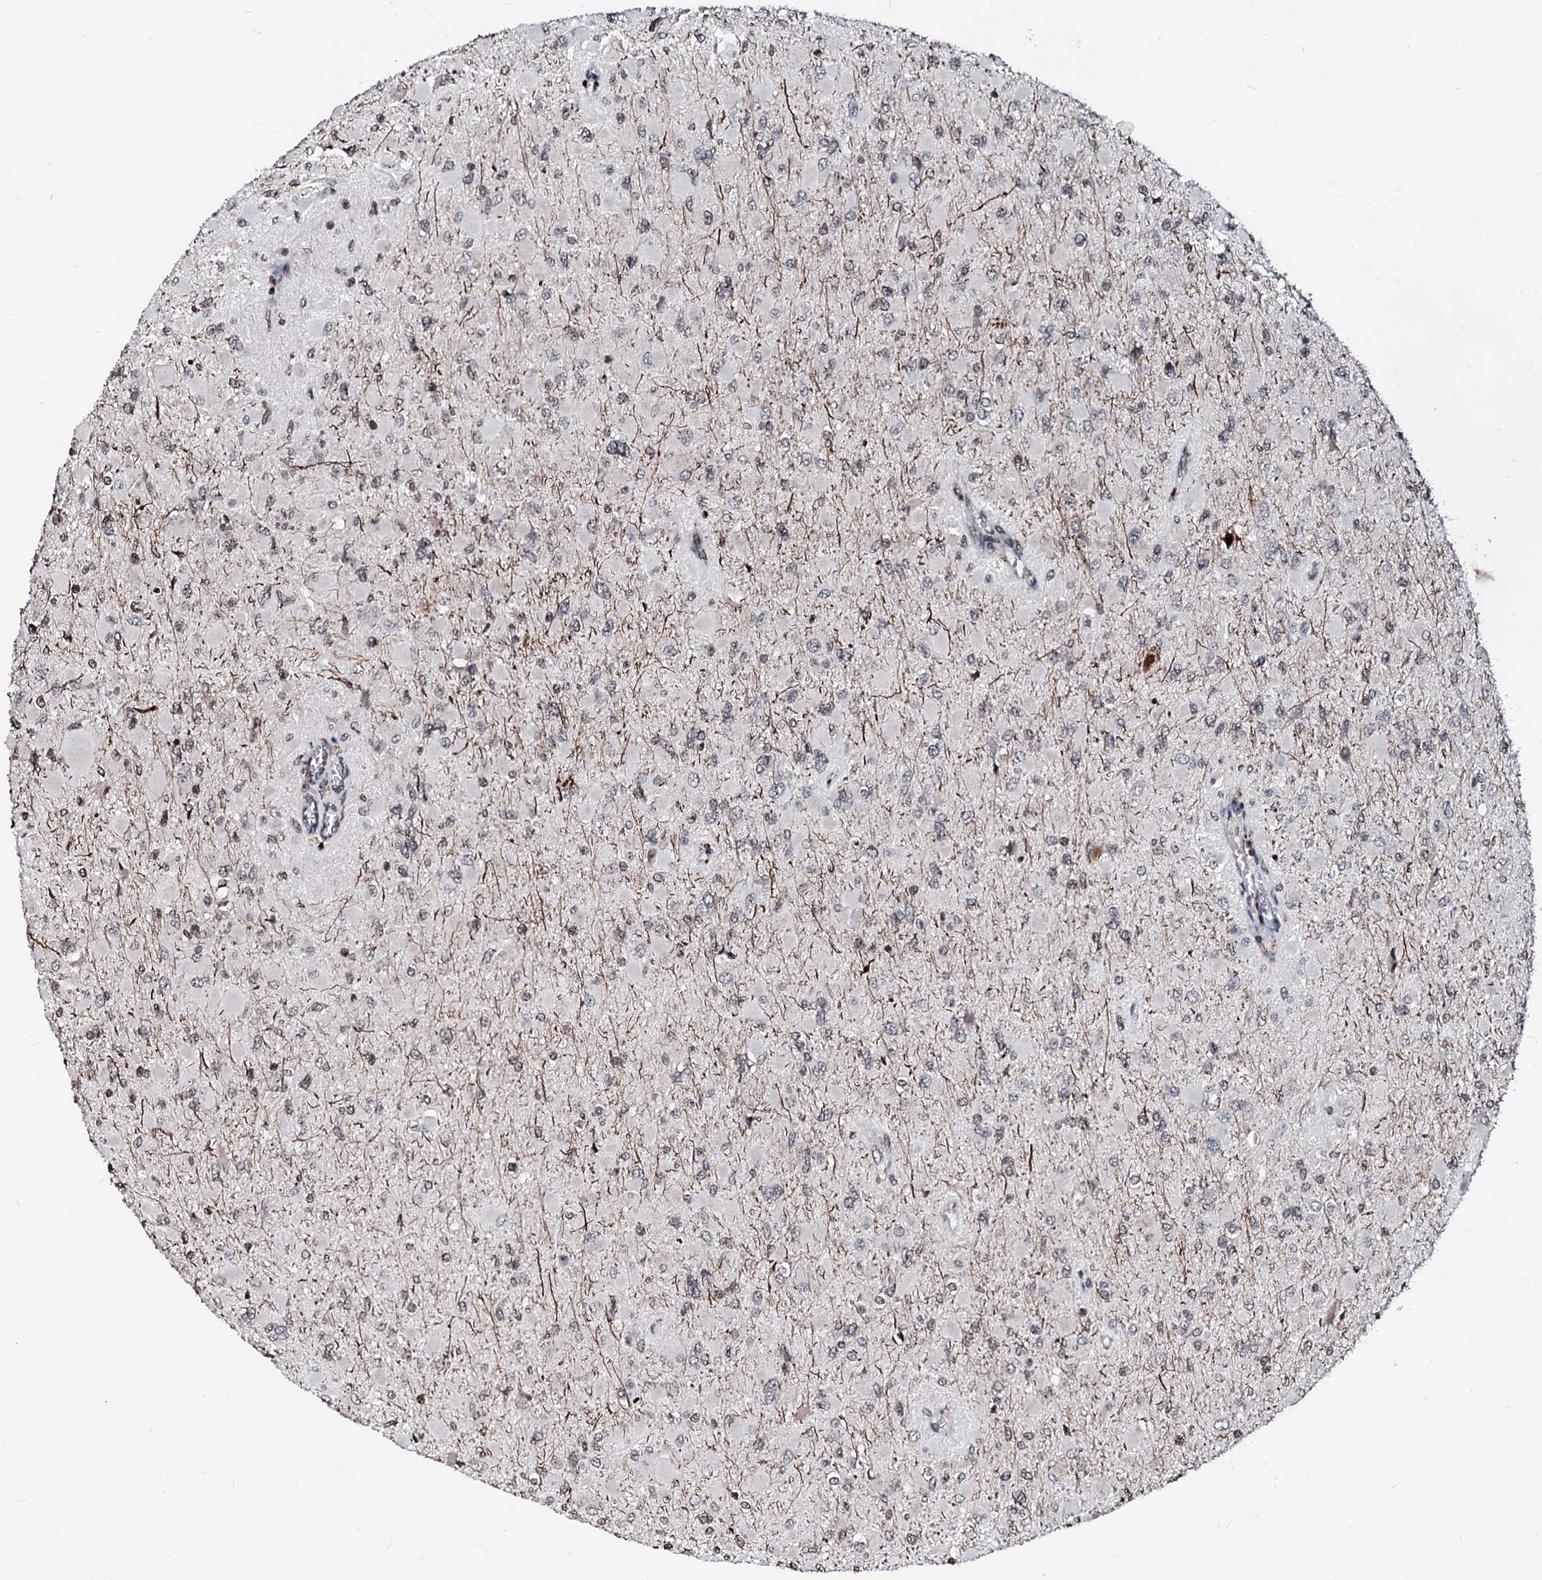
{"staining": {"intensity": "weak", "quantity": "25%-75%", "location": "nuclear"}, "tissue": "glioma", "cell_type": "Tumor cells", "image_type": "cancer", "snomed": [{"axis": "morphology", "description": "Glioma, malignant, High grade"}, {"axis": "topography", "description": "Cerebral cortex"}], "caption": "Protein analysis of glioma tissue displays weak nuclear positivity in approximately 25%-75% of tumor cells. Using DAB (3,3'-diaminobenzidine) (brown) and hematoxylin (blue) stains, captured at high magnification using brightfield microscopy.", "gene": "LSM11", "patient": {"sex": "female", "age": 36}}